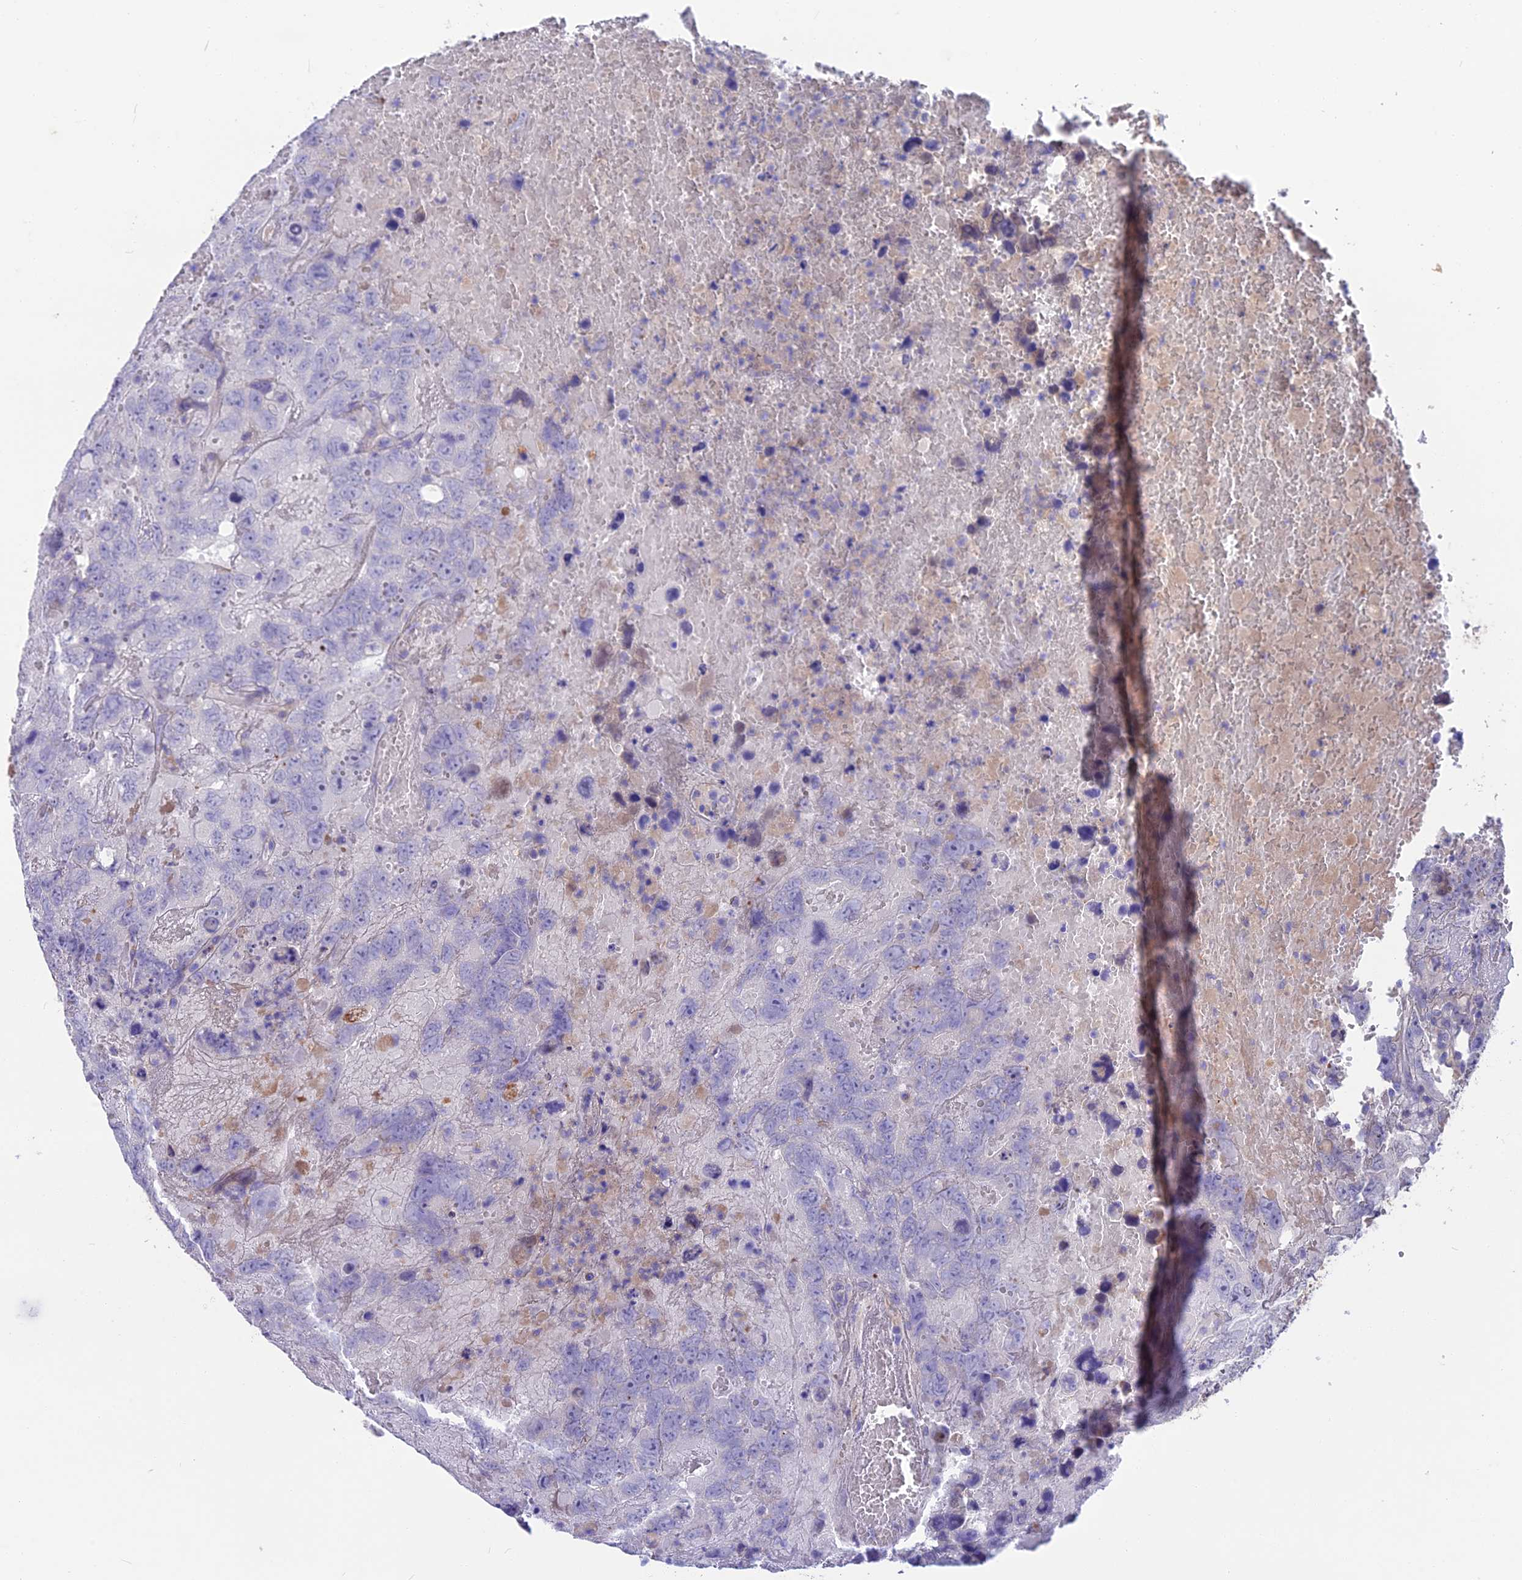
{"staining": {"intensity": "negative", "quantity": "none", "location": "none"}, "tissue": "testis cancer", "cell_type": "Tumor cells", "image_type": "cancer", "snomed": [{"axis": "morphology", "description": "Carcinoma, Embryonal, NOS"}, {"axis": "topography", "description": "Testis"}], "caption": "This is an IHC photomicrograph of human testis cancer (embryonal carcinoma). There is no staining in tumor cells.", "gene": "SNAP91", "patient": {"sex": "male", "age": 45}}